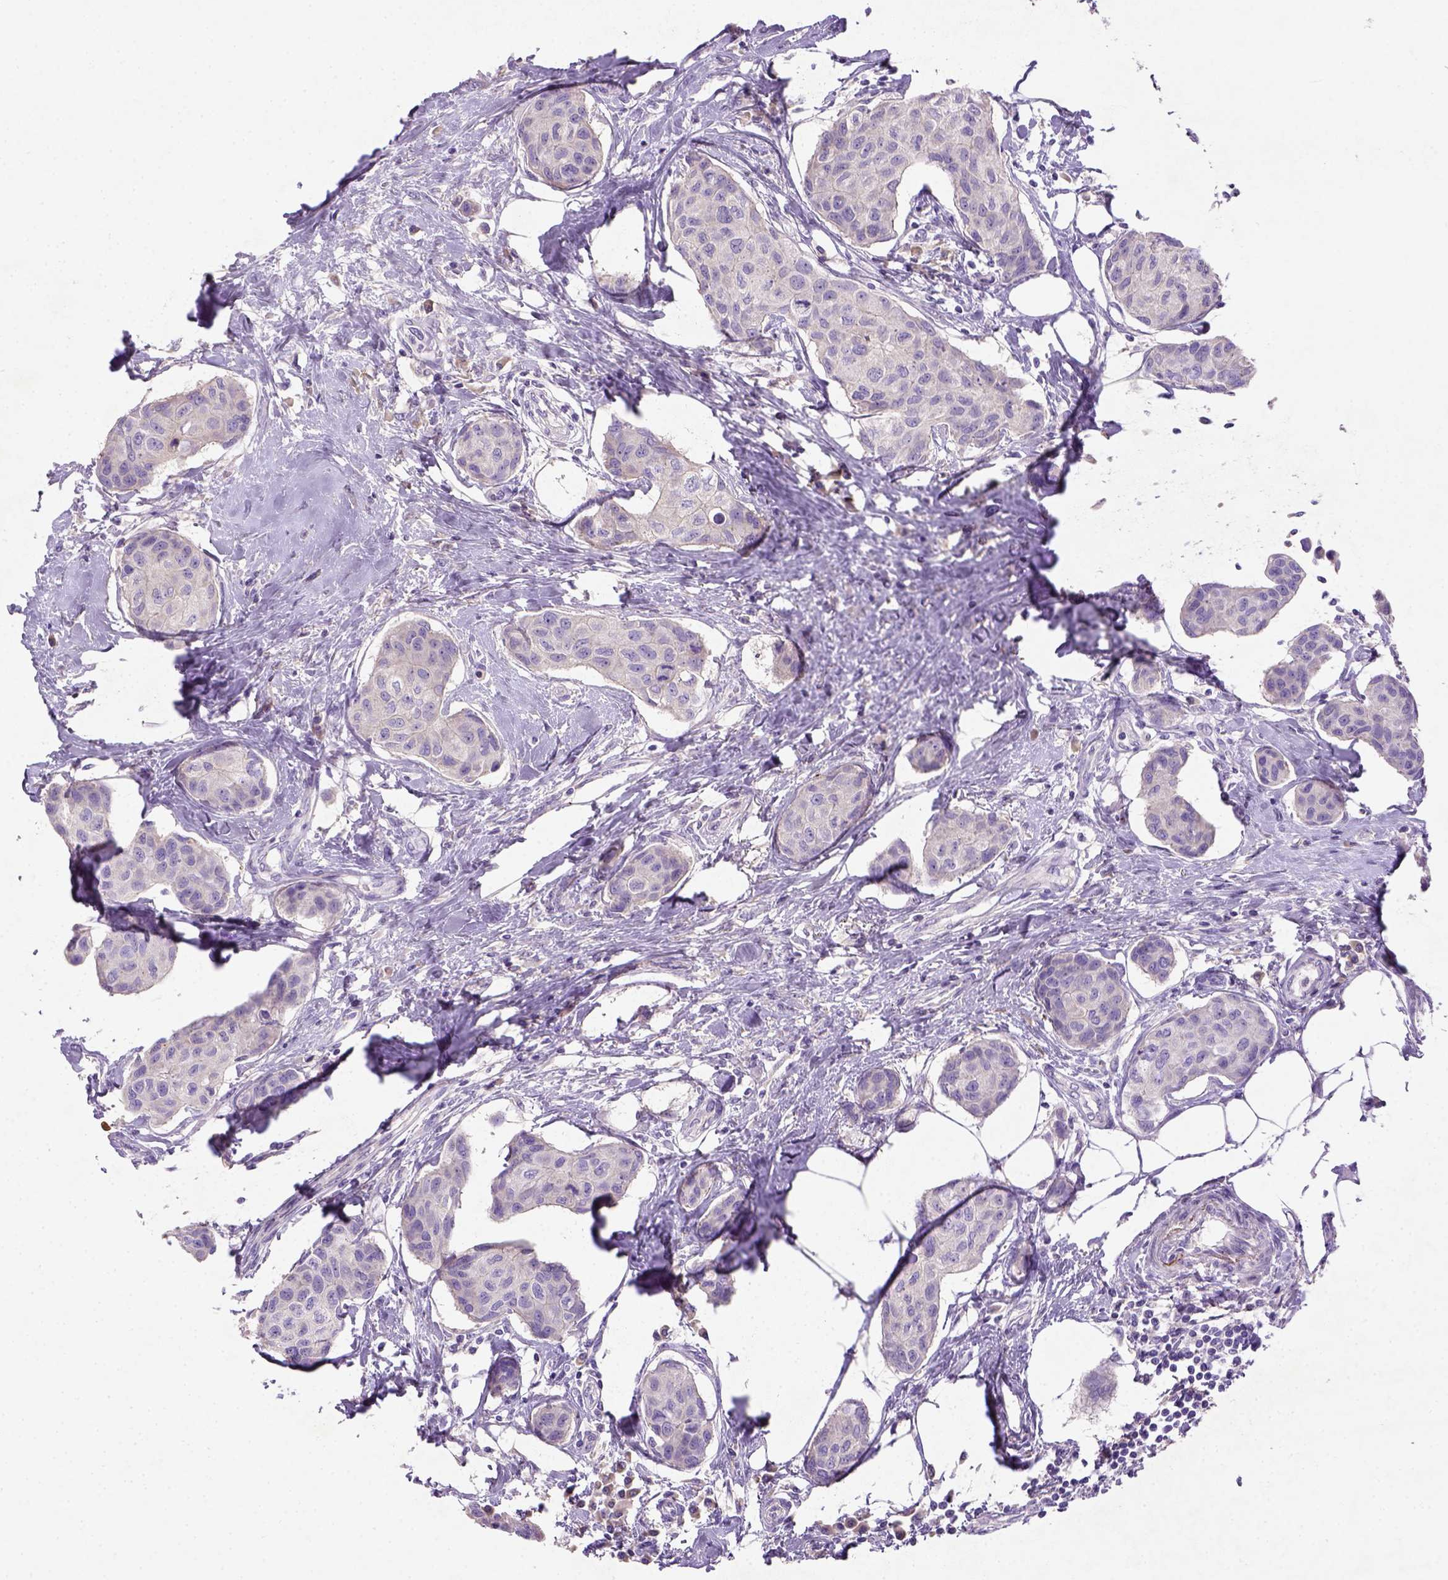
{"staining": {"intensity": "negative", "quantity": "none", "location": "none"}, "tissue": "breast cancer", "cell_type": "Tumor cells", "image_type": "cancer", "snomed": [{"axis": "morphology", "description": "Duct carcinoma"}, {"axis": "topography", "description": "Breast"}], "caption": "Tumor cells are negative for protein expression in human breast cancer. Nuclei are stained in blue.", "gene": "NUDT2", "patient": {"sex": "female", "age": 80}}